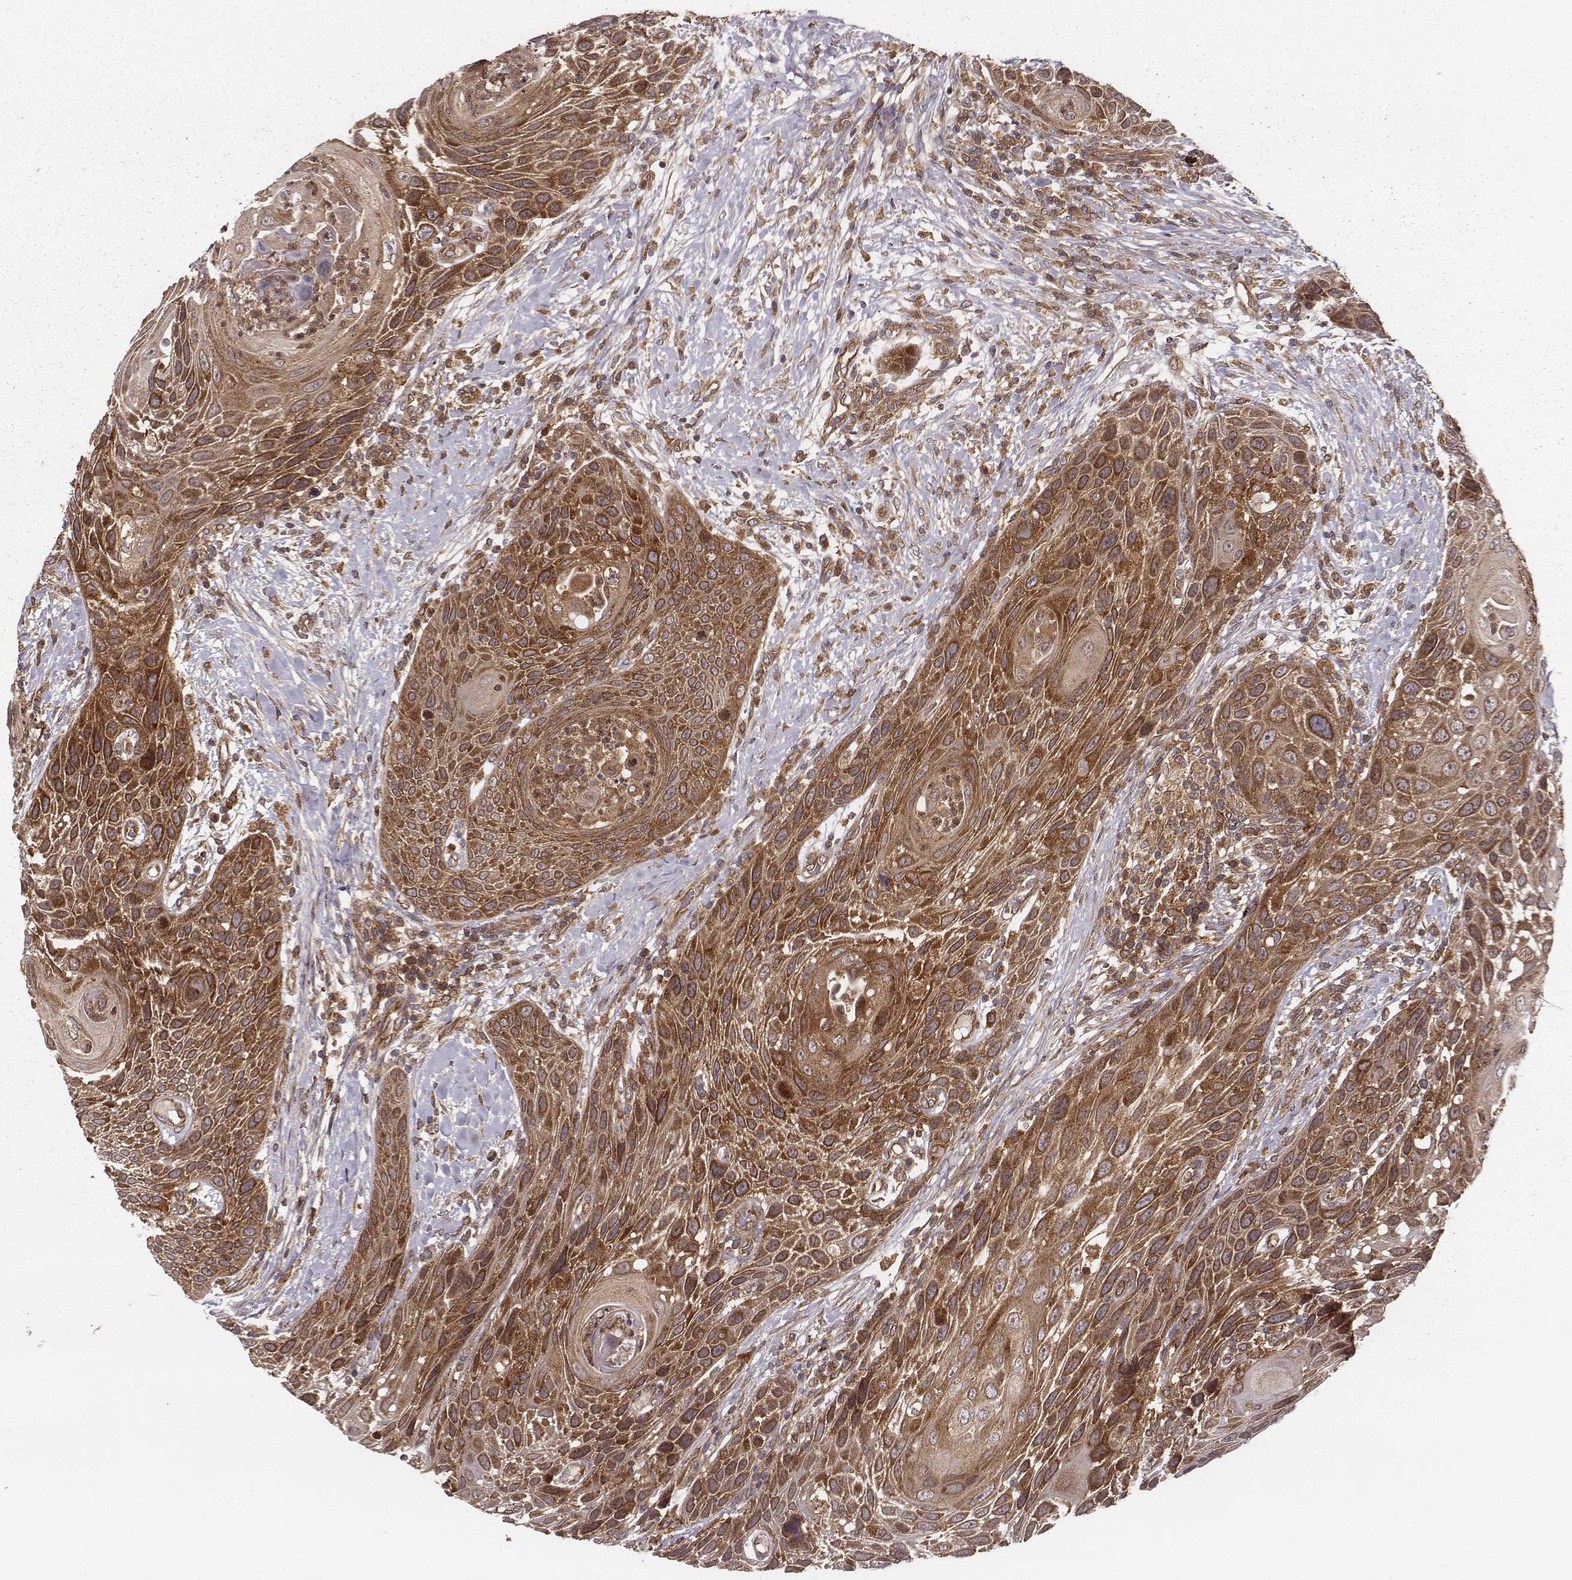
{"staining": {"intensity": "strong", "quantity": ">75%", "location": "cytoplasmic/membranous"}, "tissue": "head and neck cancer", "cell_type": "Tumor cells", "image_type": "cancer", "snomed": [{"axis": "morphology", "description": "Squamous cell carcinoma, NOS"}, {"axis": "topography", "description": "Head-Neck"}], "caption": "Brown immunohistochemical staining in human head and neck cancer demonstrates strong cytoplasmic/membranous expression in about >75% of tumor cells. Using DAB (3,3'-diaminobenzidine) (brown) and hematoxylin (blue) stains, captured at high magnification using brightfield microscopy.", "gene": "VPS26A", "patient": {"sex": "male", "age": 69}}